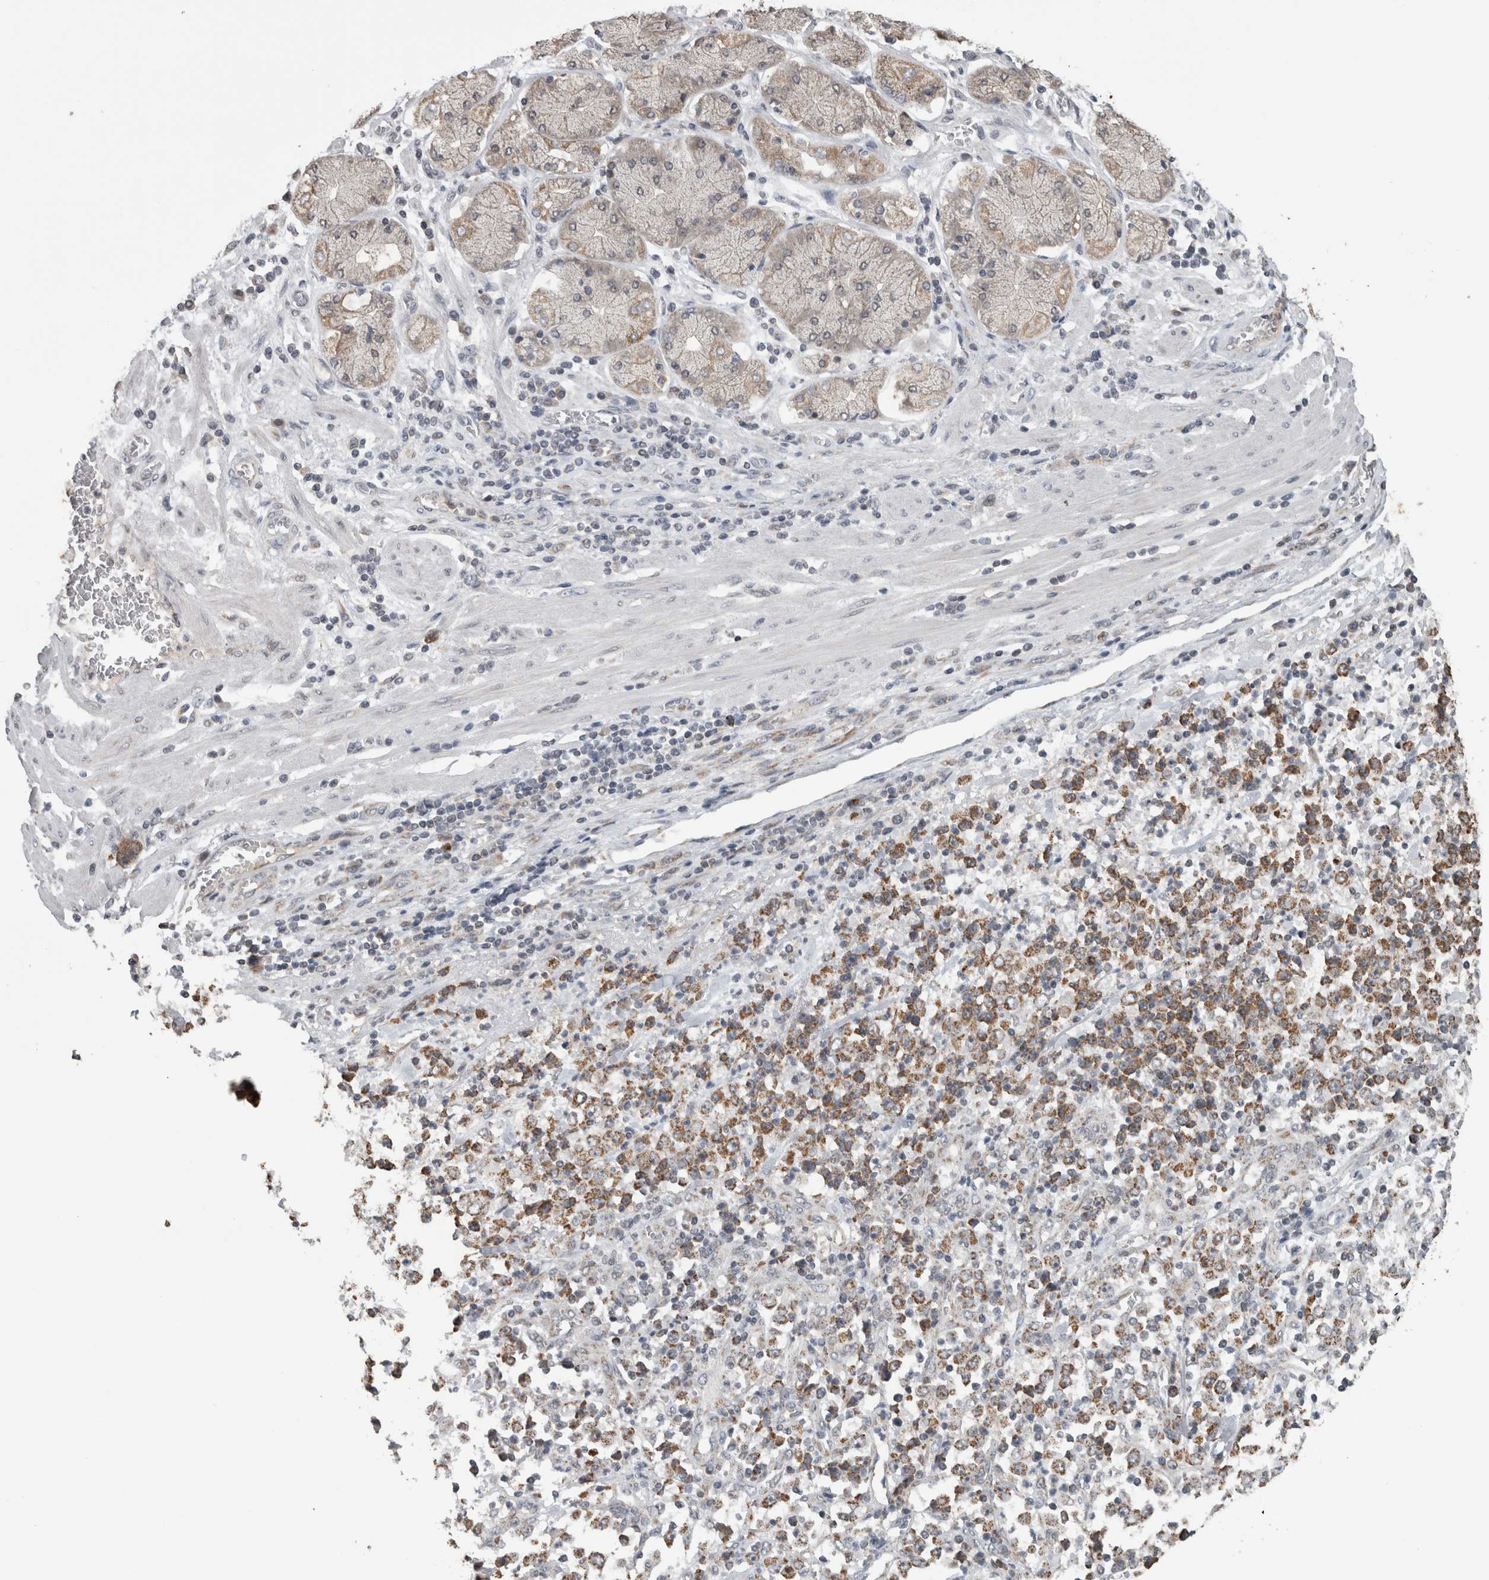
{"staining": {"intensity": "moderate", "quantity": ">75%", "location": "cytoplasmic/membranous"}, "tissue": "stomach cancer", "cell_type": "Tumor cells", "image_type": "cancer", "snomed": [{"axis": "morphology", "description": "Normal tissue, NOS"}, {"axis": "morphology", "description": "Adenocarcinoma, NOS"}, {"axis": "topography", "description": "Stomach, upper"}, {"axis": "topography", "description": "Stomach"}], "caption": "Immunohistochemical staining of stomach cancer exhibits medium levels of moderate cytoplasmic/membranous expression in about >75% of tumor cells.", "gene": "OR2K2", "patient": {"sex": "male", "age": 59}}